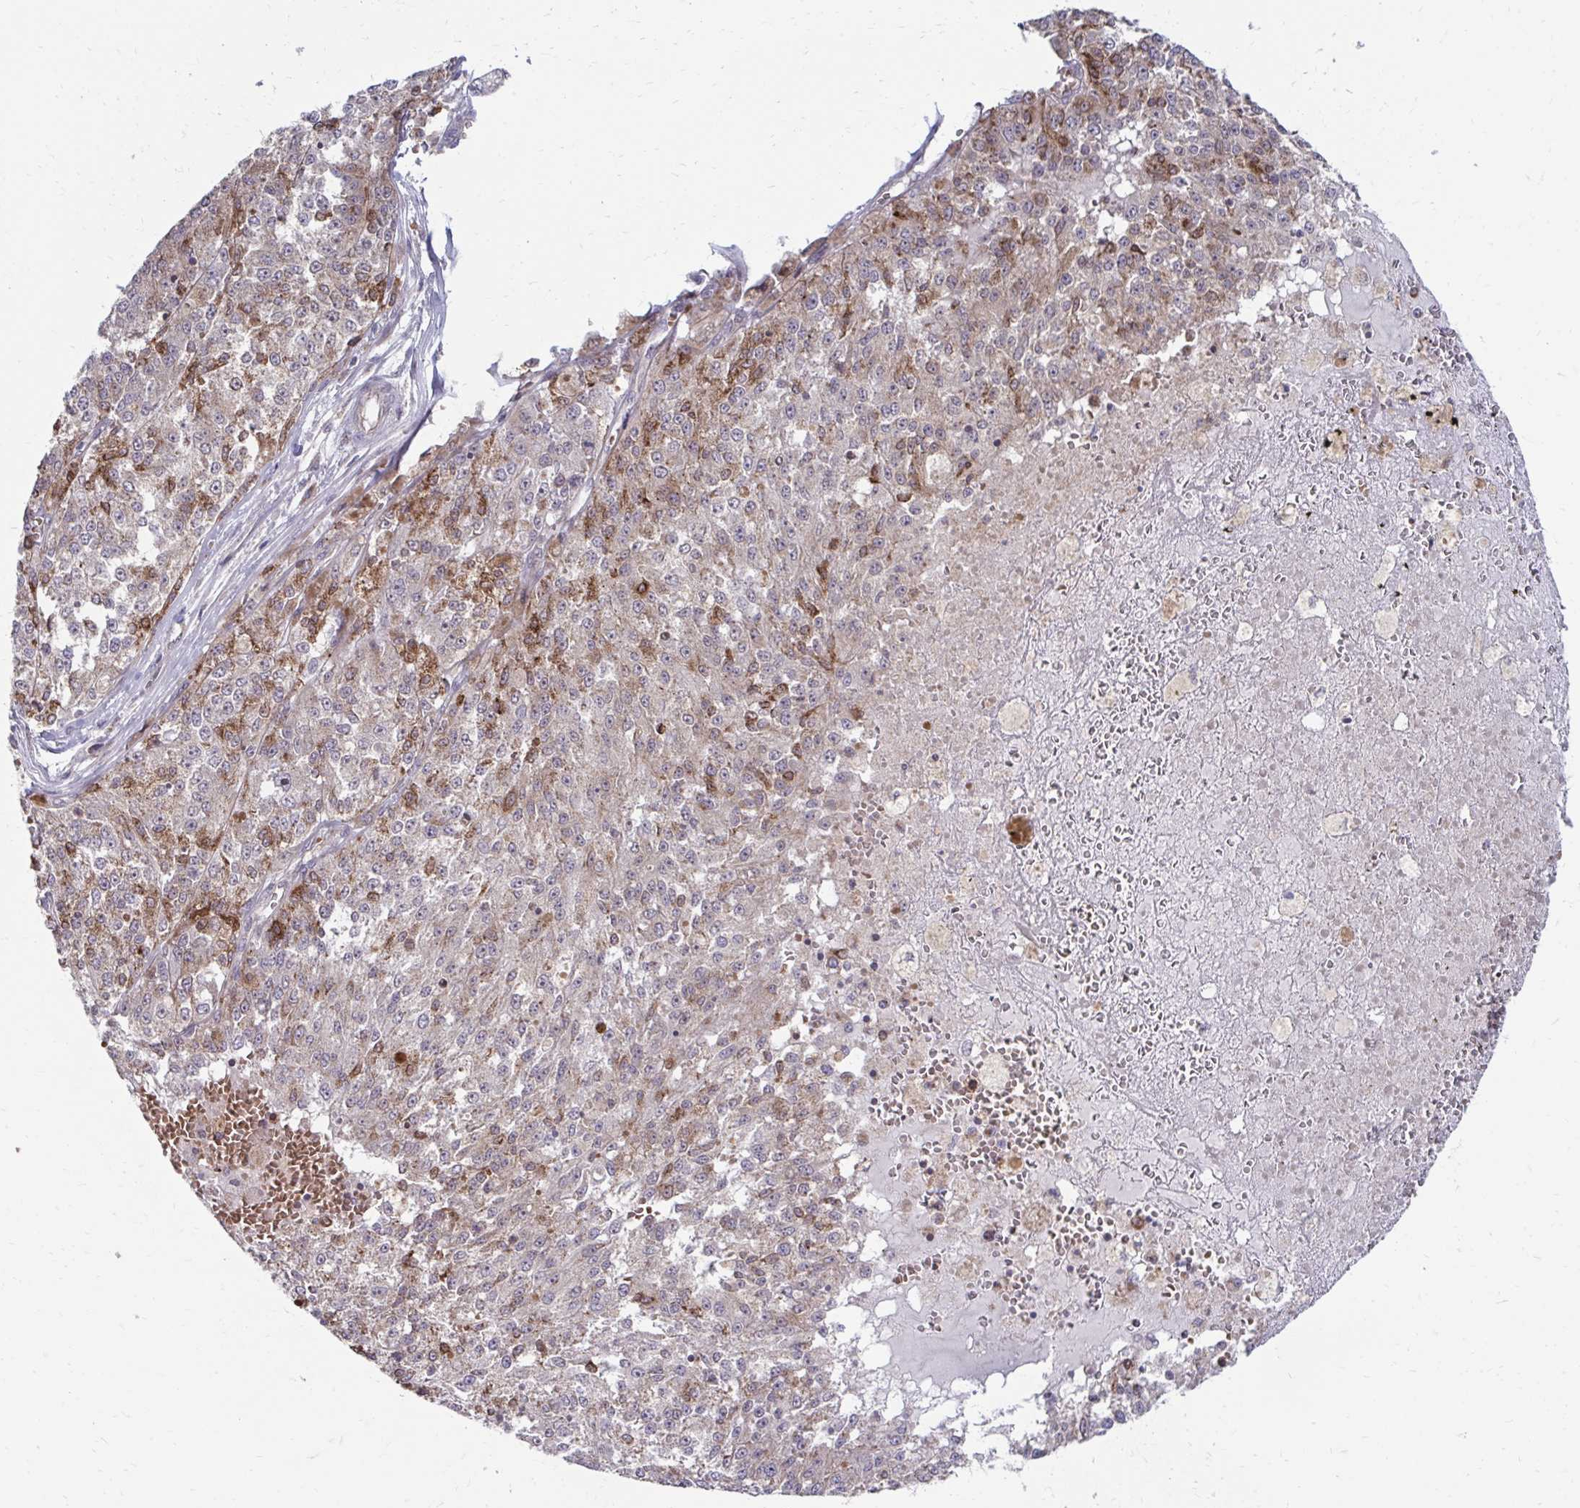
{"staining": {"intensity": "weak", "quantity": "25%-75%", "location": "cytoplasmic/membranous"}, "tissue": "melanoma", "cell_type": "Tumor cells", "image_type": "cancer", "snomed": [{"axis": "morphology", "description": "Malignant melanoma, Metastatic site"}, {"axis": "topography", "description": "Lymph node"}], "caption": "Immunohistochemistry (IHC) photomicrograph of neoplastic tissue: malignant melanoma (metastatic site) stained using immunohistochemistry shows low levels of weak protein expression localized specifically in the cytoplasmic/membranous of tumor cells, appearing as a cytoplasmic/membranous brown color.", "gene": "ITPR2", "patient": {"sex": "female", "age": 64}}